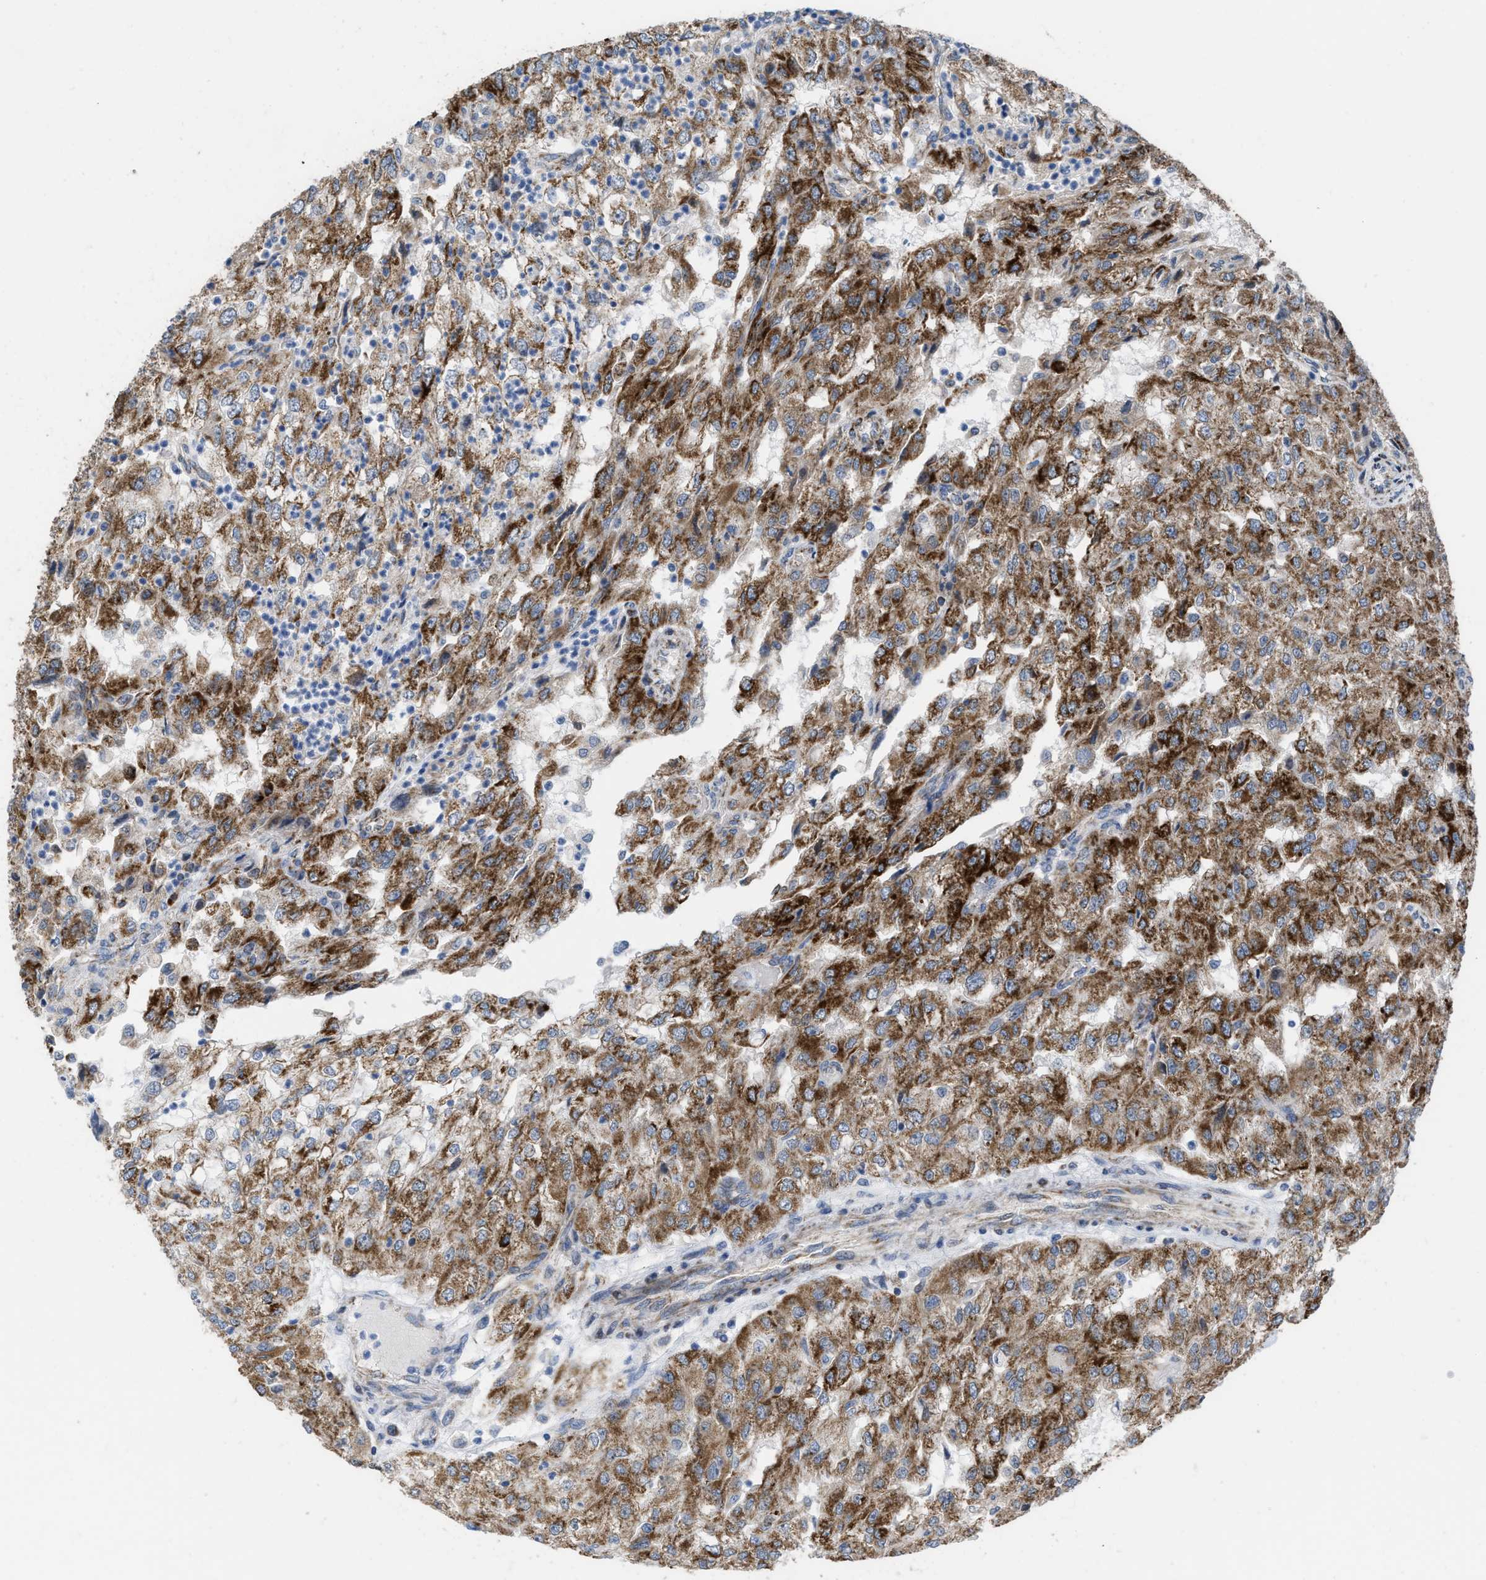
{"staining": {"intensity": "strong", "quantity": ">75%", "location": "cytoplasmic/membranous"}, "tissue": "renal cancer", "cell_type": "Tumor cells", "image_type": "cancer", "snomed": [{"axis": "morphology", "description": "Adenocarcinoma, NOS"}, {"axis": "topography", "description": "Kidney"}], "caption": "Protein staining reveals strong cytoplasmic/membranous positivity in about >75% of tumor cells in renal cancer (adenocarcinoma).", "gene": "AKAP1", "patient": {"sex": "female", "age": 54}}